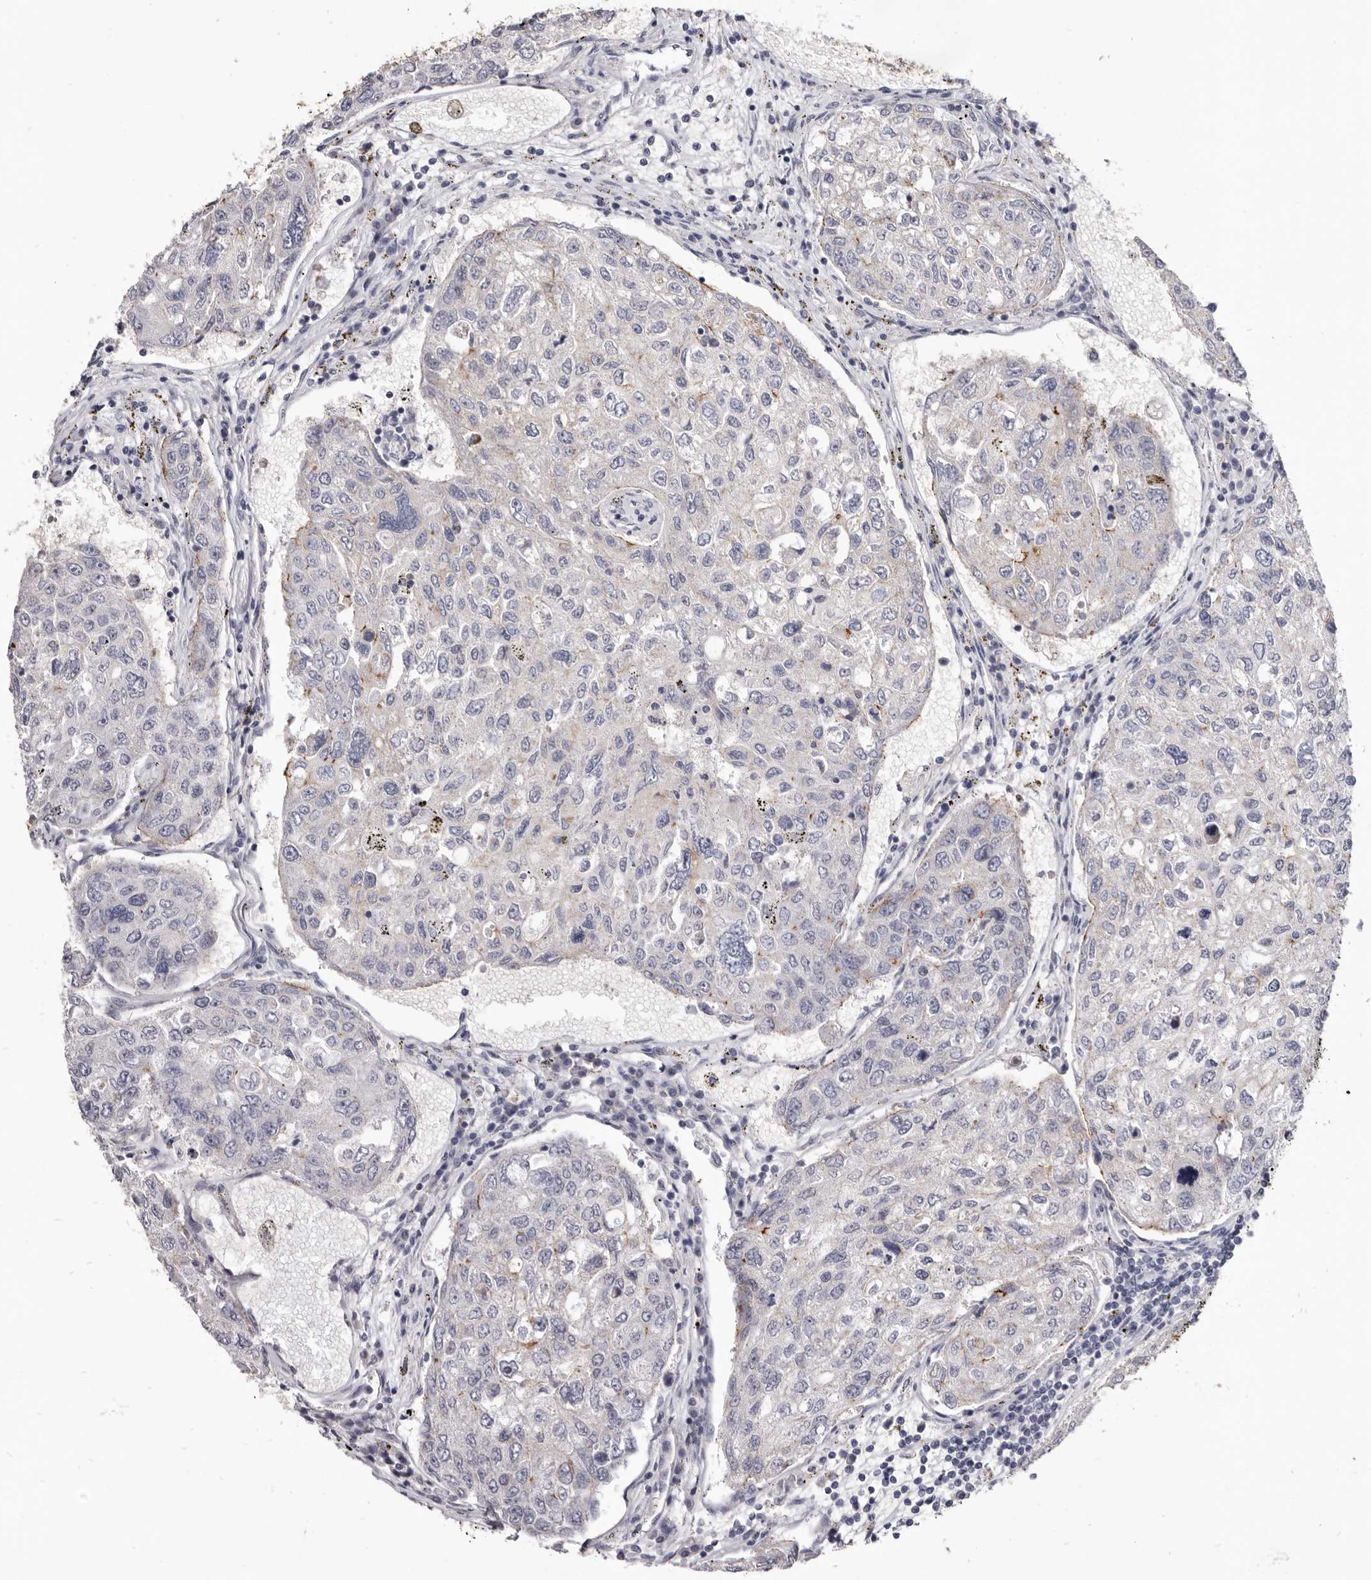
{"staining": {"intensity": "negative", "quantity": "none", "location": "none"}, "tissue": "urothelial cancer", "cell_type": "Tumor cells", "image_type": "cancer", "snomed": [{"axis": "morphology", "description": "Urothelial carcinoma, High grade"}, {"axis": "topography", "description": "Lymph node"}, {"axis": "topography", "description": "Urinary bladder"}], "caption": "A micrograph of human urothelial carcinoma (high-grade) is negative for staining in tumor cells.", "gene": "CGN", "patient": {"sex": "male", "age": 51}}